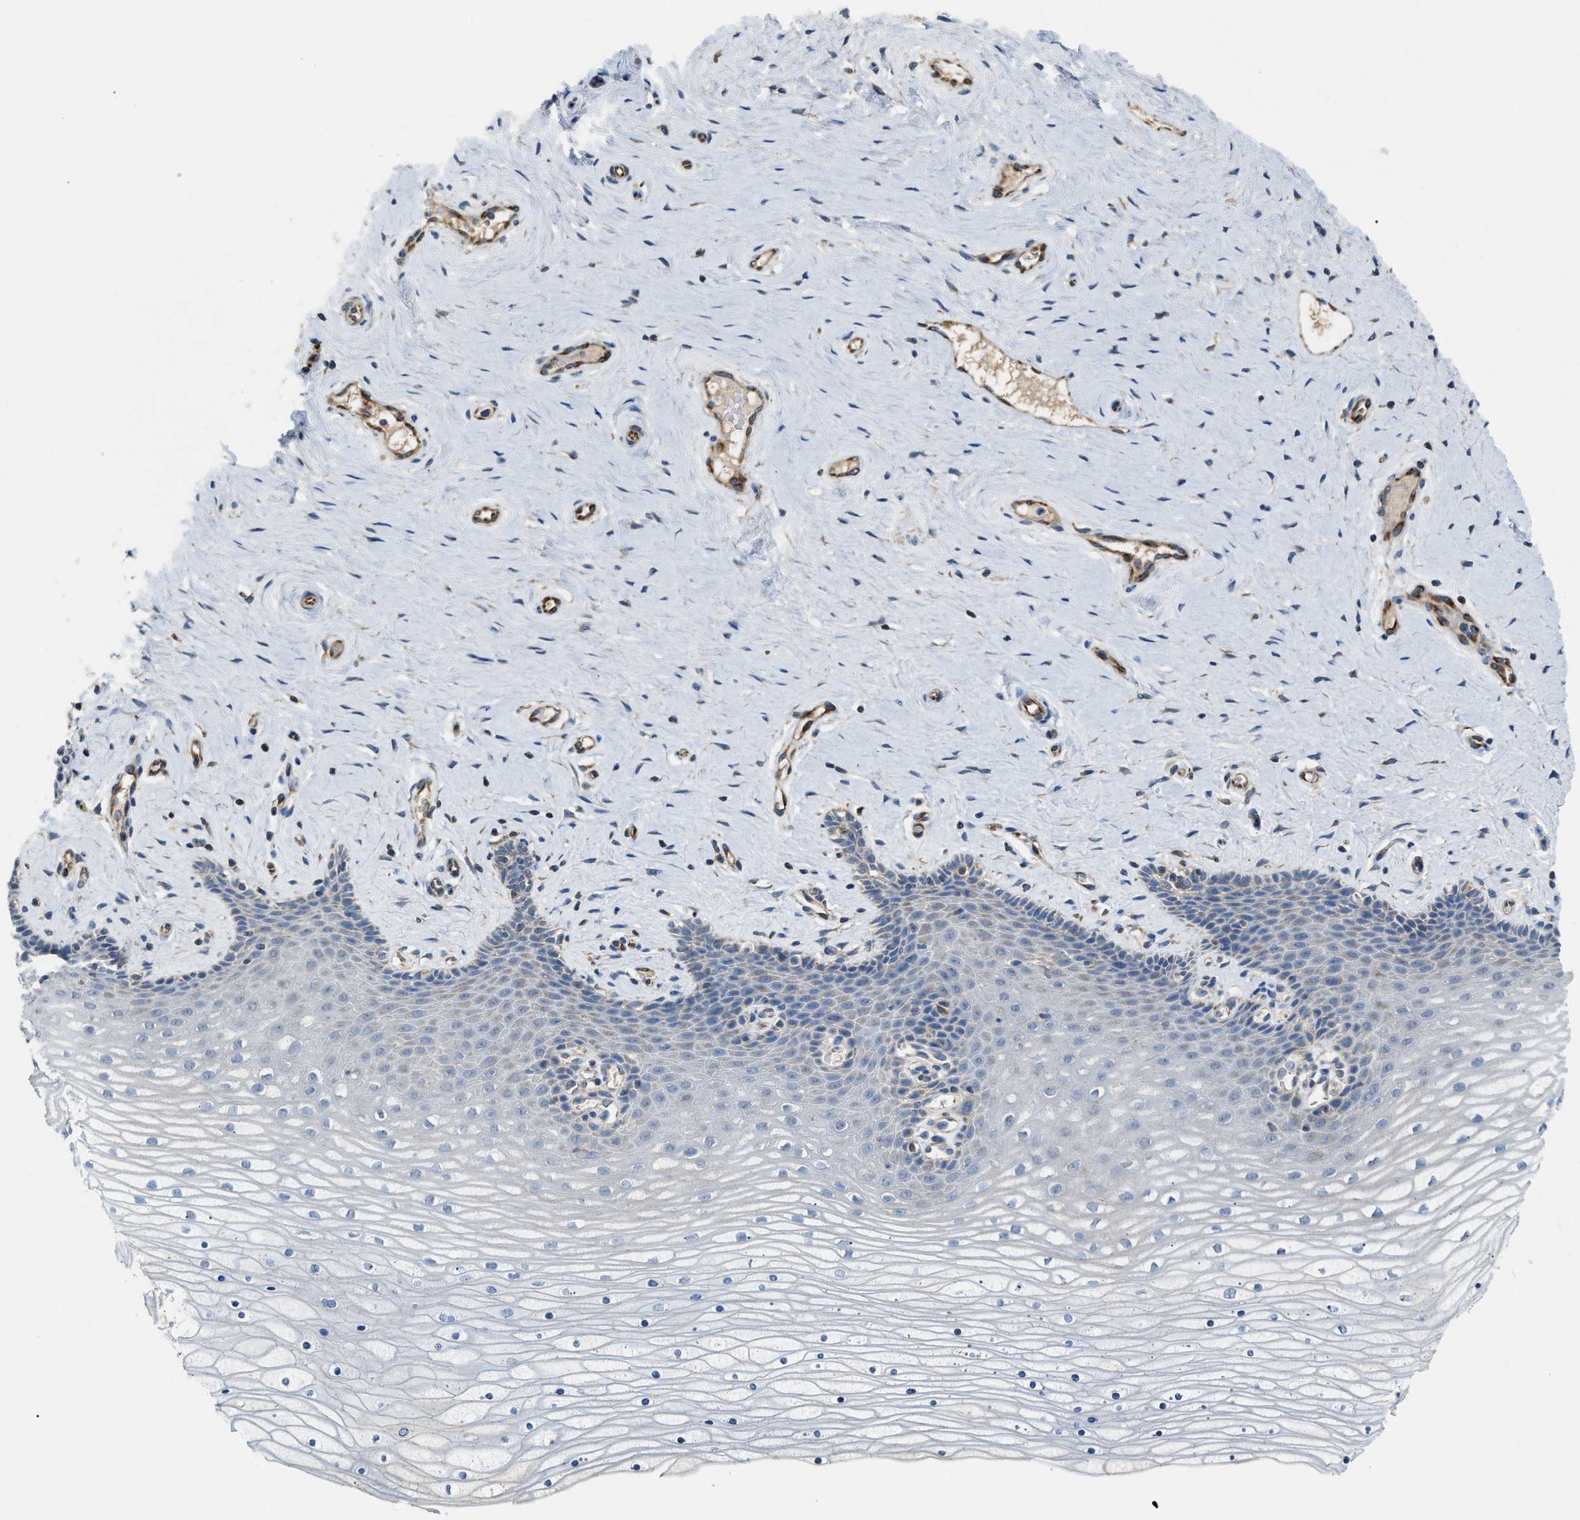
{"staining": {"intensity": "moderate", "quantity": "<25%", "location": "cytoplasmic/membranous"}, "tissue": "cervix", "cell_type": "Squamous epithelial cells", "image_type": "normal", "snomed": [{"axis": "morphology", "description": "Normal tissue, NOS"}, {"axis": "topography", "description": "Cervix"}], "caption": "An IHC micrograph of normal tissue is shown. Protein staining in brown labels moderate cytoplasmic/membranous positivity in cervix within squamous epithelial cells. (Stains: DAB (3,3'-diaminobenzidine) in brown, nuclei in blue, Microscopy: brightfield microscopy at high magnification).", "gene": "DHX58", "patient": {"sex": "female", "age": 39}}